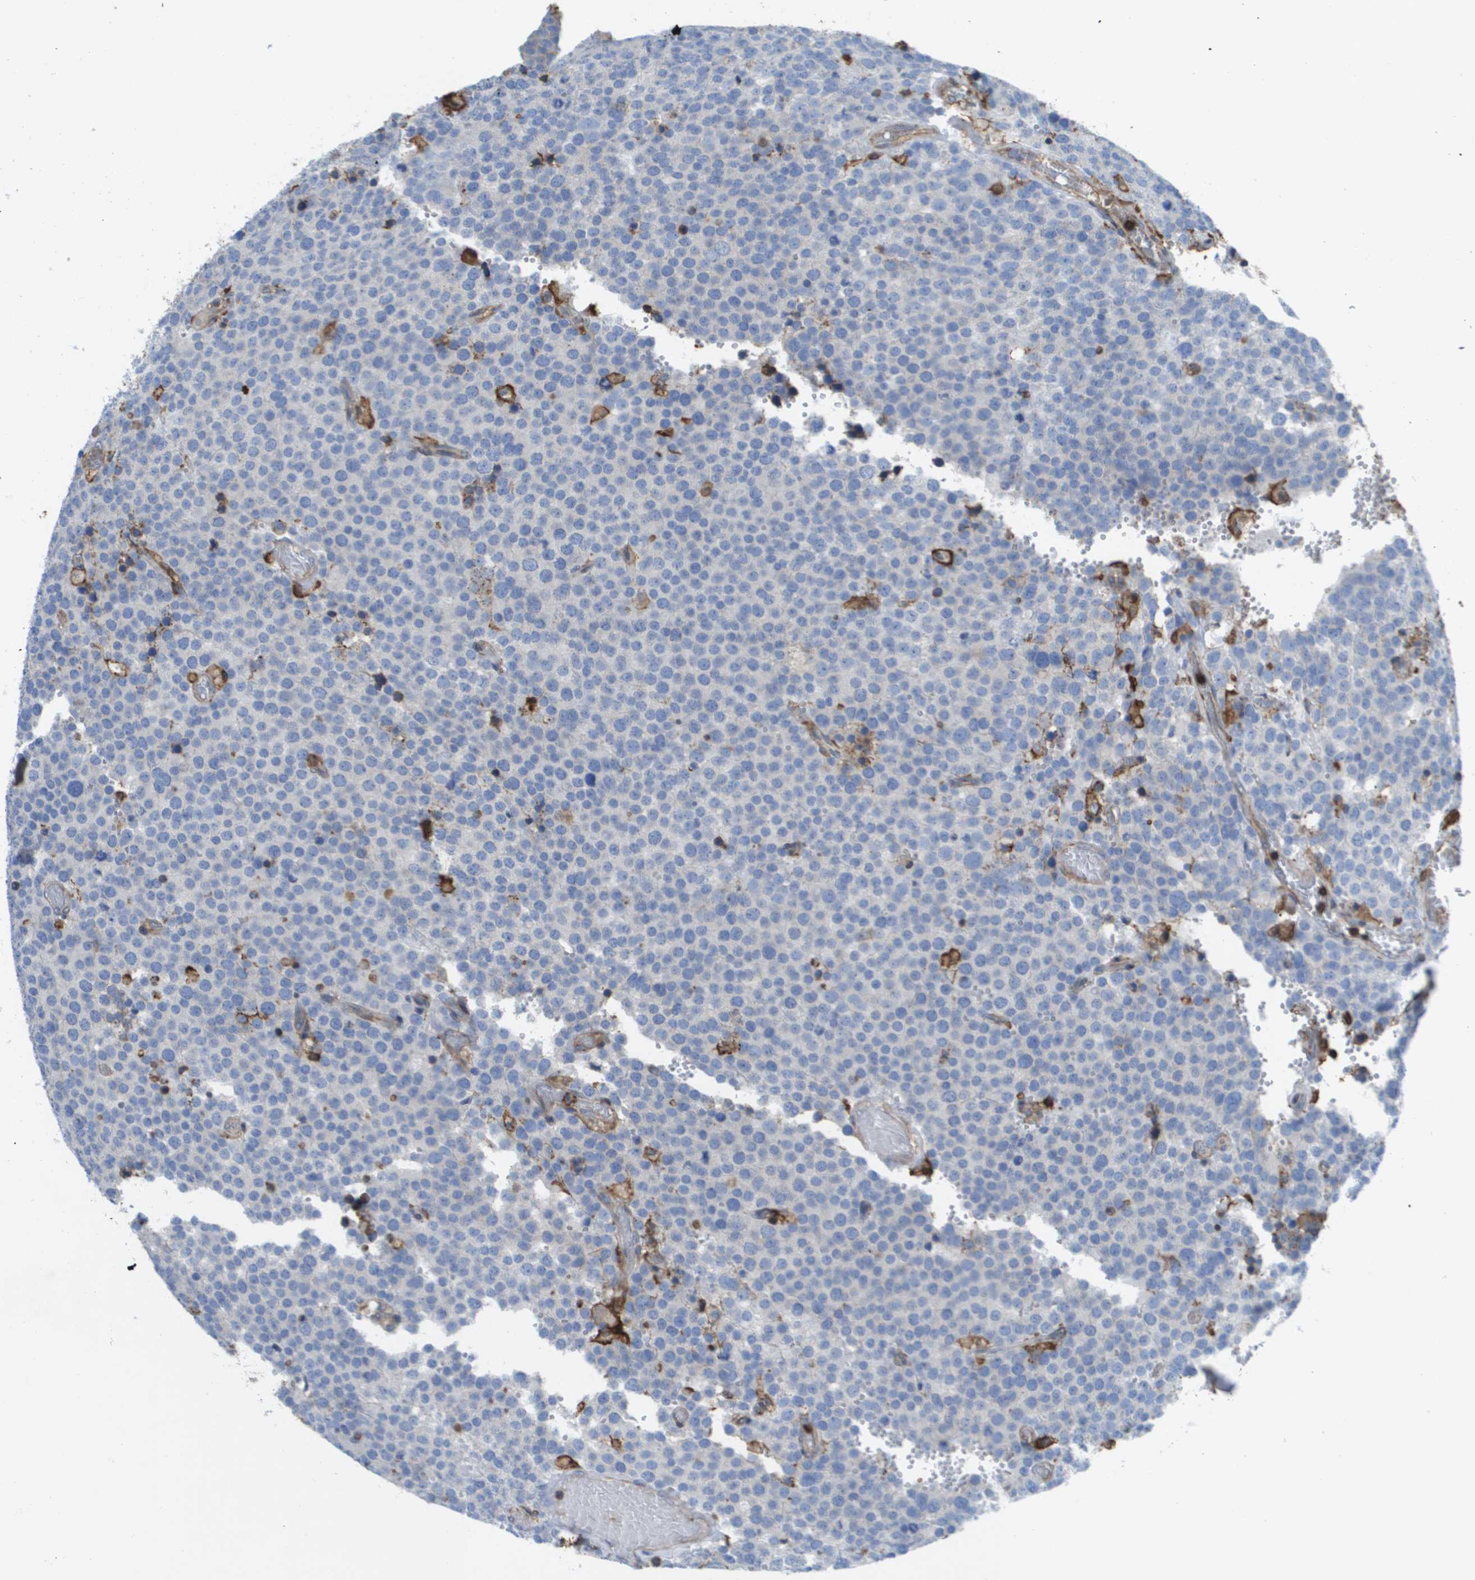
{"staining": {"intensity": "negative", "quantity": "none", "location": "none"}, "tissue": "testis cancer", "cell_type": "Tumor cells", "image_type": "cancer", "snomed": [{"axis": "morphology", "description": "Normal tissue, NOS"}, {"axis": "morphology", "description": "Seminoma, NOS"}, {"axis": "topography", "description": "Testis"}], "caption": "Tumor cells are negative for protein expression in human seminoma (testis).", "gene": "PASK", "patient": {"sex": "male", "age": 71}}